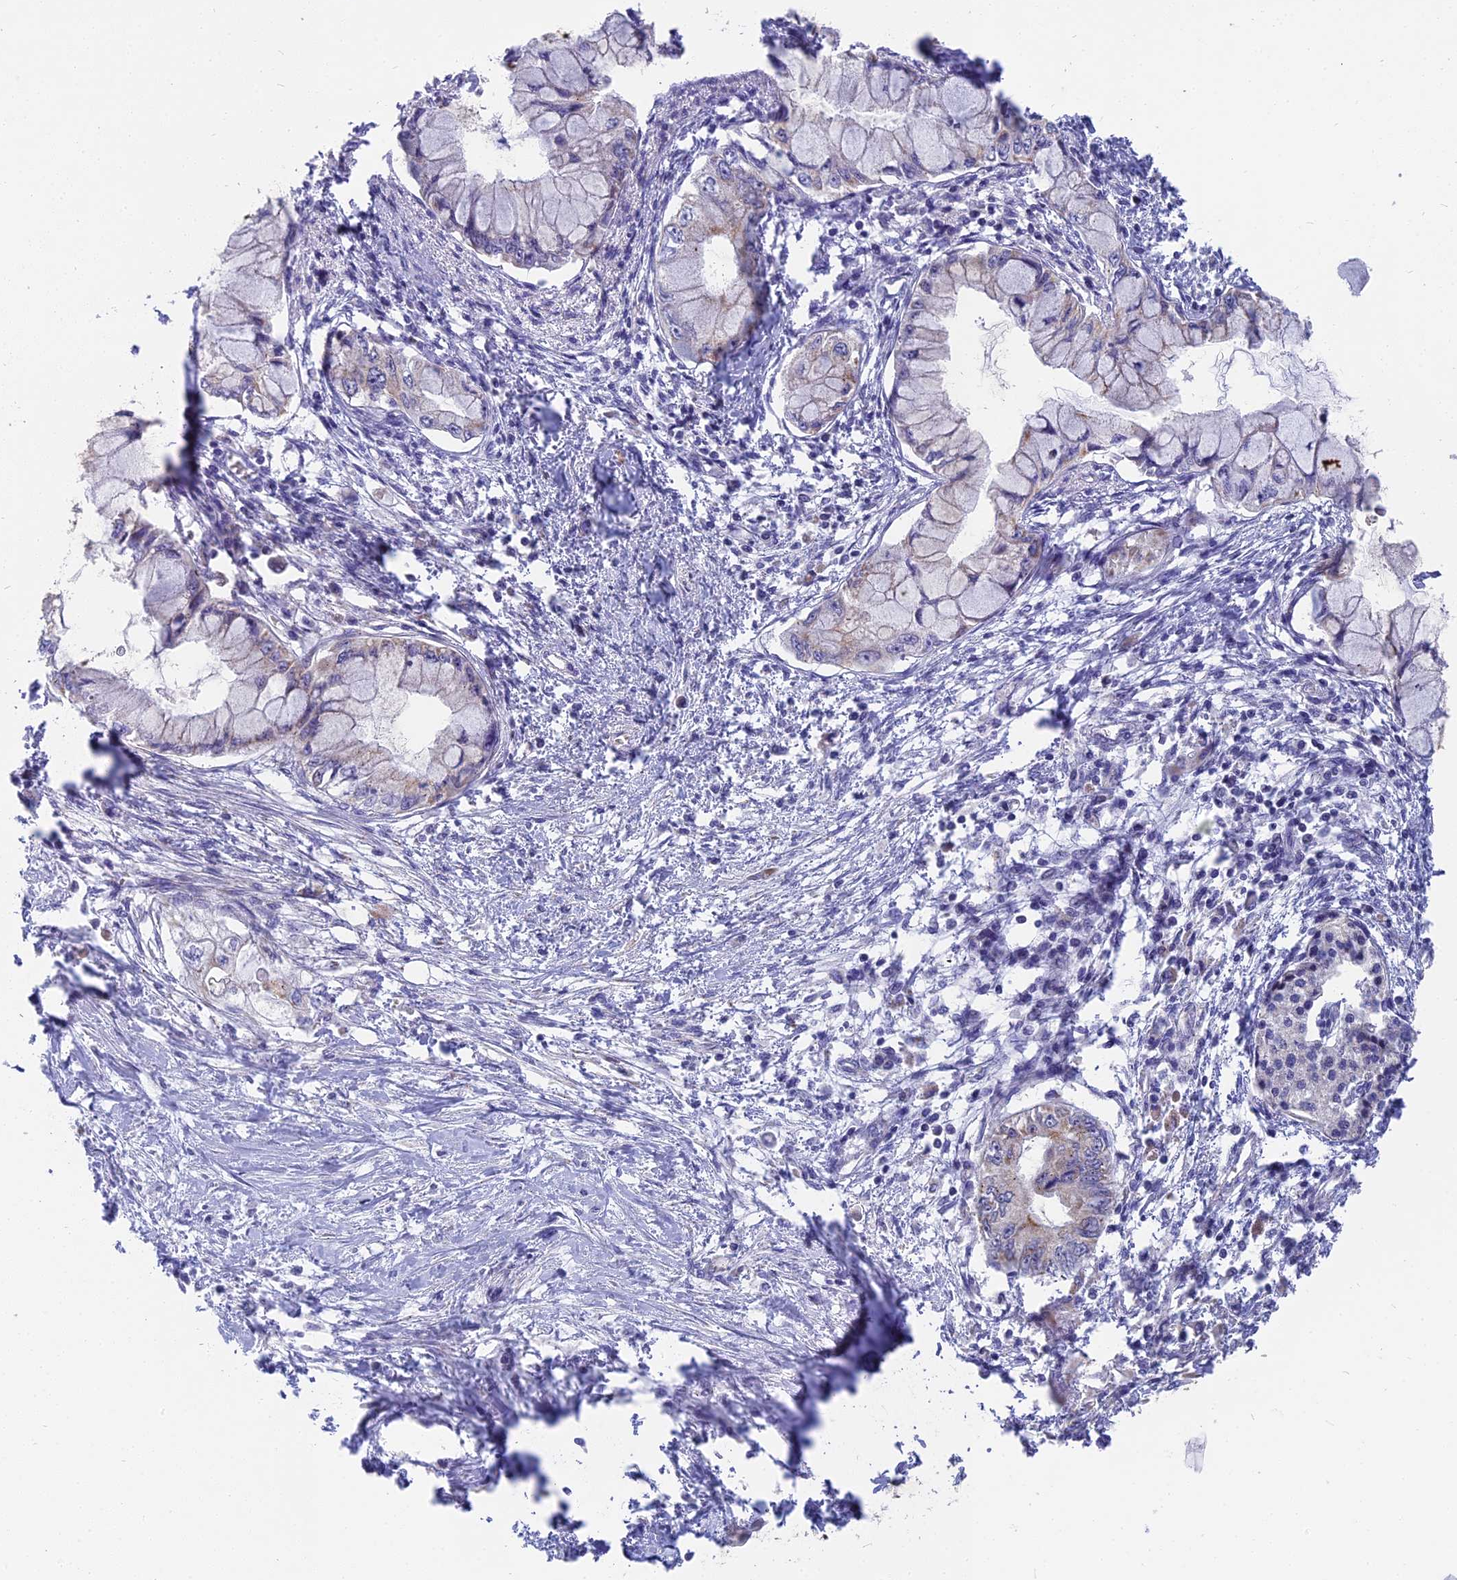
{"staining": {"intensity": "weak", "quantity": "<25%", "location": "cytoplasmic/membranous"}, "tissue": "pancreatic cancer", "cell_type": "Tumor cells", "image_type": "cancer", "snomed": [{"axis": "morphology", "description": "Adenocarcinoma, NOS"}, {"axis": "topography", "description": "Pancreas"}], "caption": "Tumor cells show no significant staining in pancreatic cancer.", "gene": "DTWD1", "patient": {"sex": "male", "age": 48}}